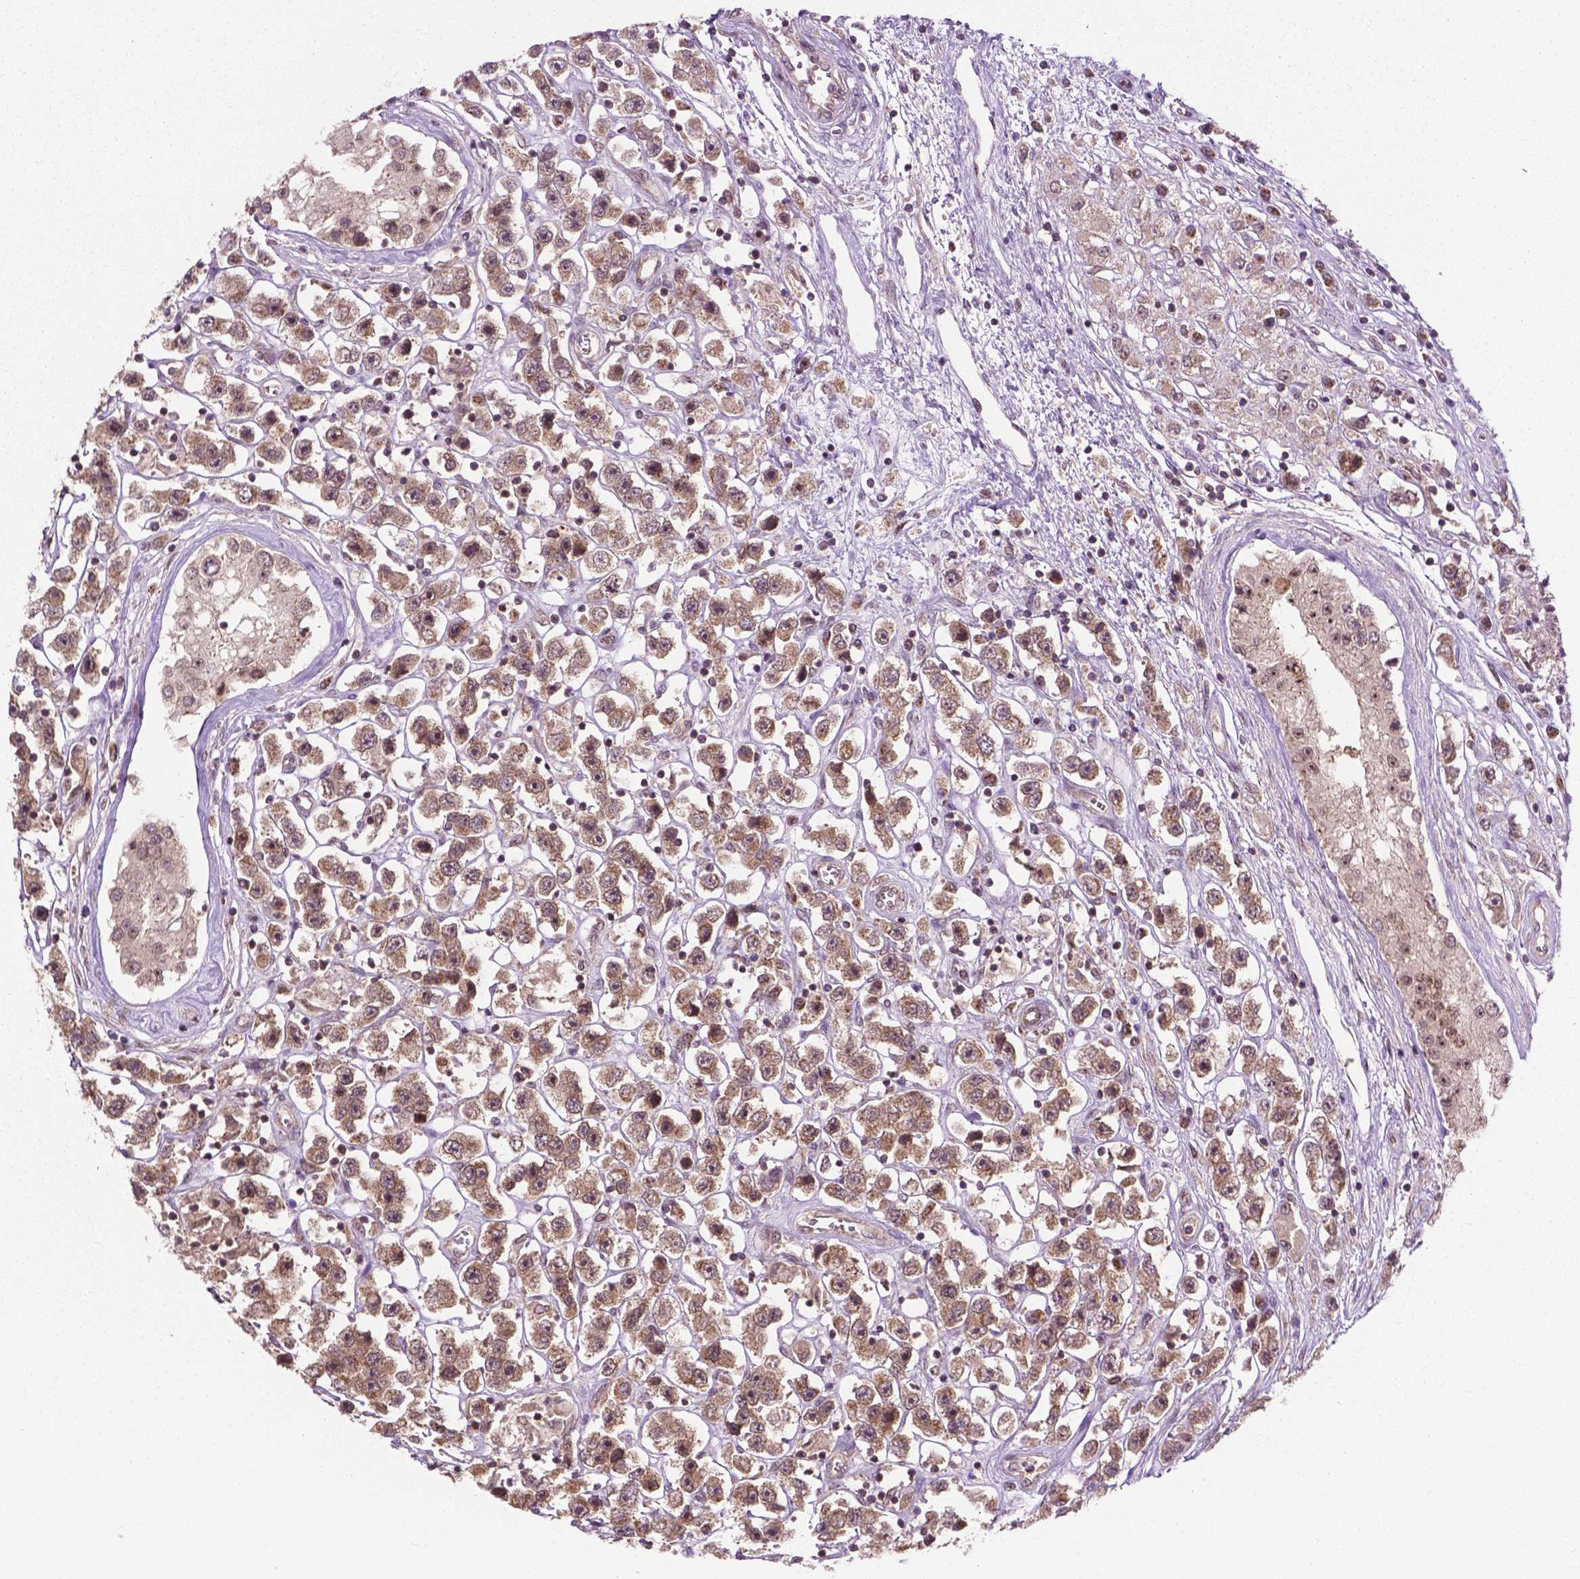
{"staining": {"intensity": "moderate", "quantity": ">75%", "location": "cytoplasmic/membranous"}, "tissue": "testis cancer", "cell_type": "Tumor cells", "image_type": "cancer", "snomed": [{"axis": "morphology", "description": "Seminoma, NOS"}, {"axis": "topography", "description": "Testis"}], "caption": "Moderate cytoplasmic/membranous protein positivity is present in about >75% of tumor cells in testis cancer.", "gene": "PPP1CB", "patient": {"sex": "male", "age": 45}}